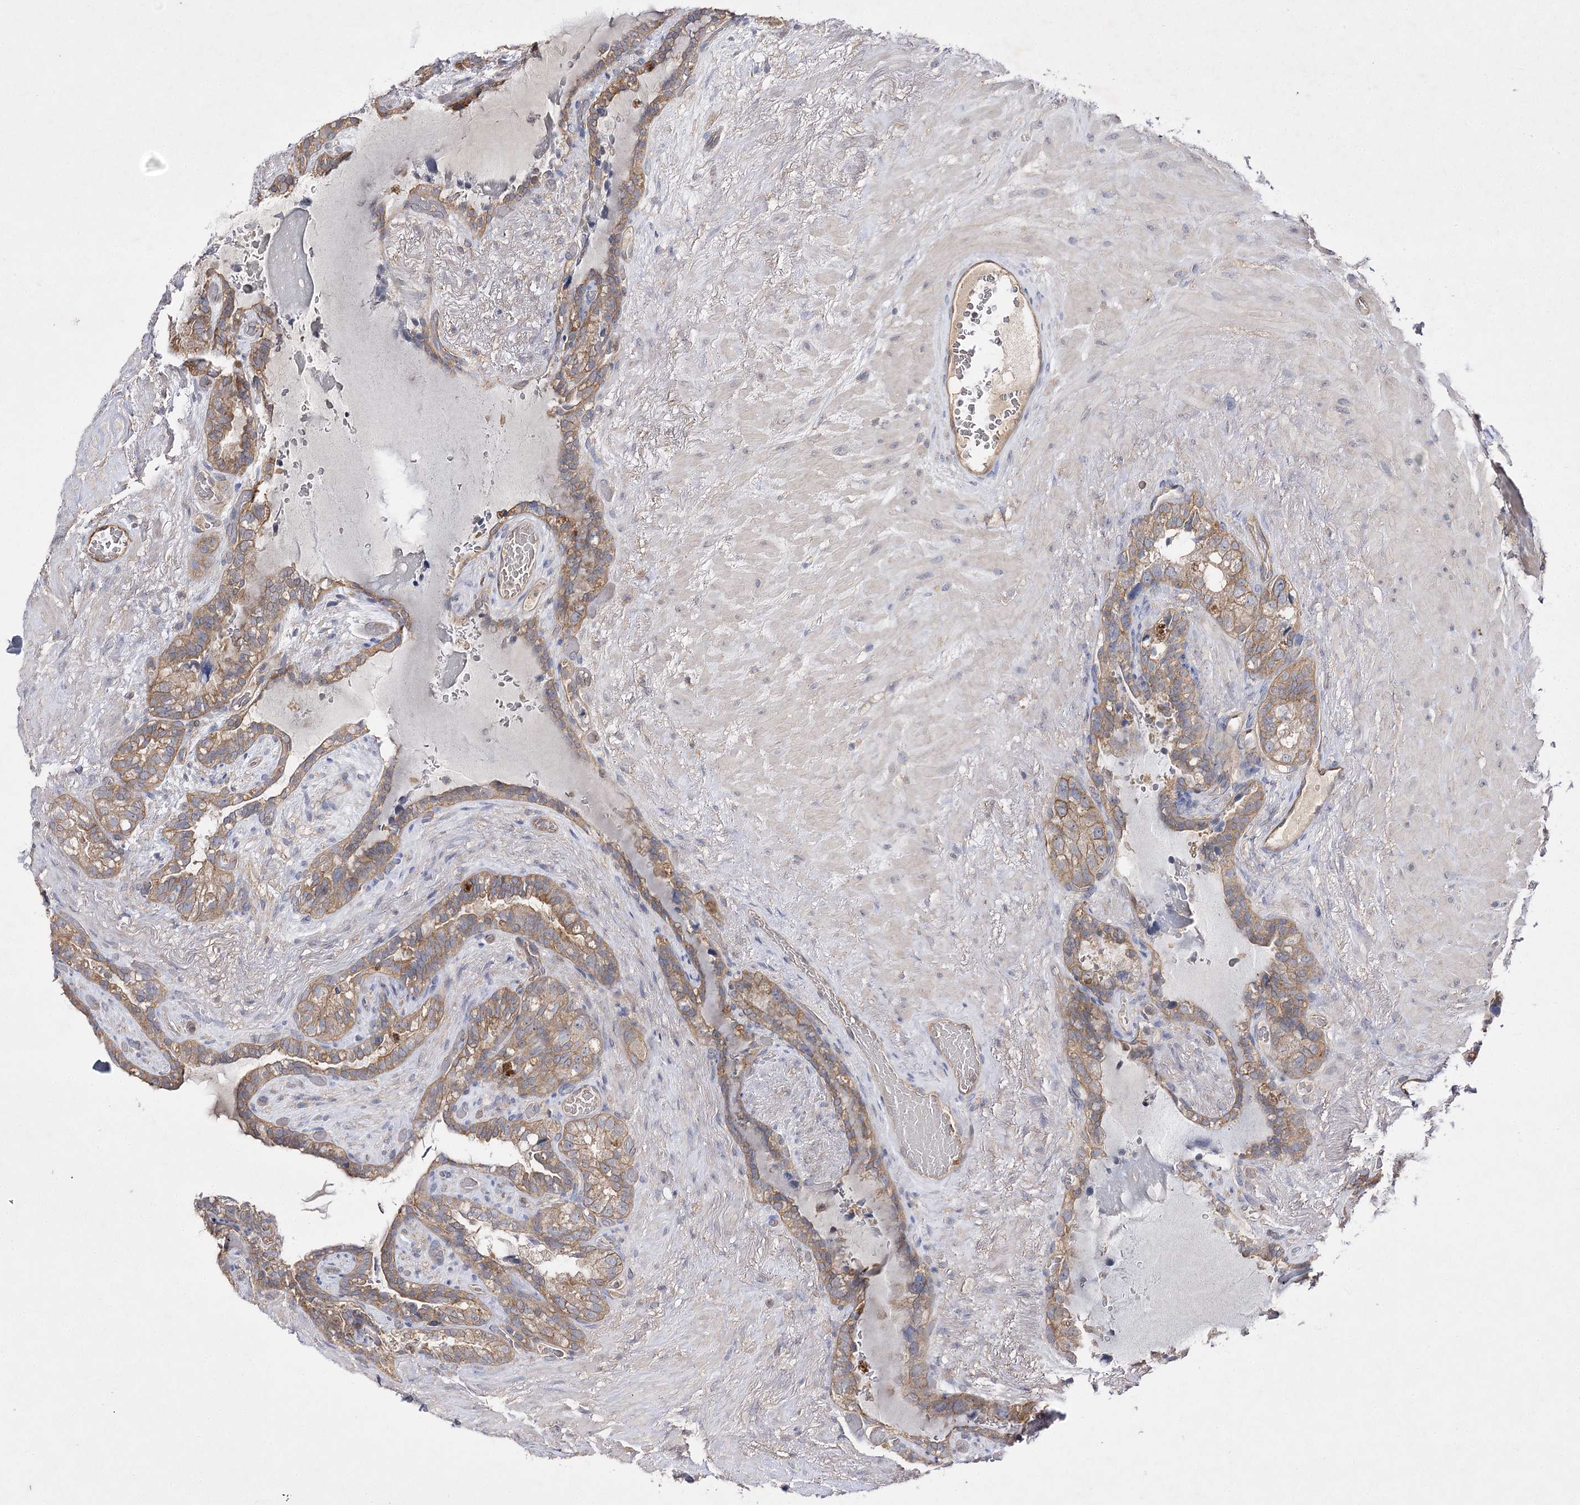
{"staining": {"intensity": "moderate", "quantity": "25%-75%", "location": "cytoplasmic/membranous"}, "tissue": "seminal vesicle", "cell_type": "Glandular cells", "image_type": "normal", "snomed": [{"axis": "morphology", "description": "Normal tissue, NOS"}, {"axis": "topography", "description": "Seminal veicle"}], "caption": "An image of seminal vesicle stained for a protein shows moderate cytoplasmic/membranous brown staining in glandular cells. (Brightfield microscopy of DAB IHC at high magnification).", "gene": "BCR", "patient": {"sex": "male", "age": 80}}